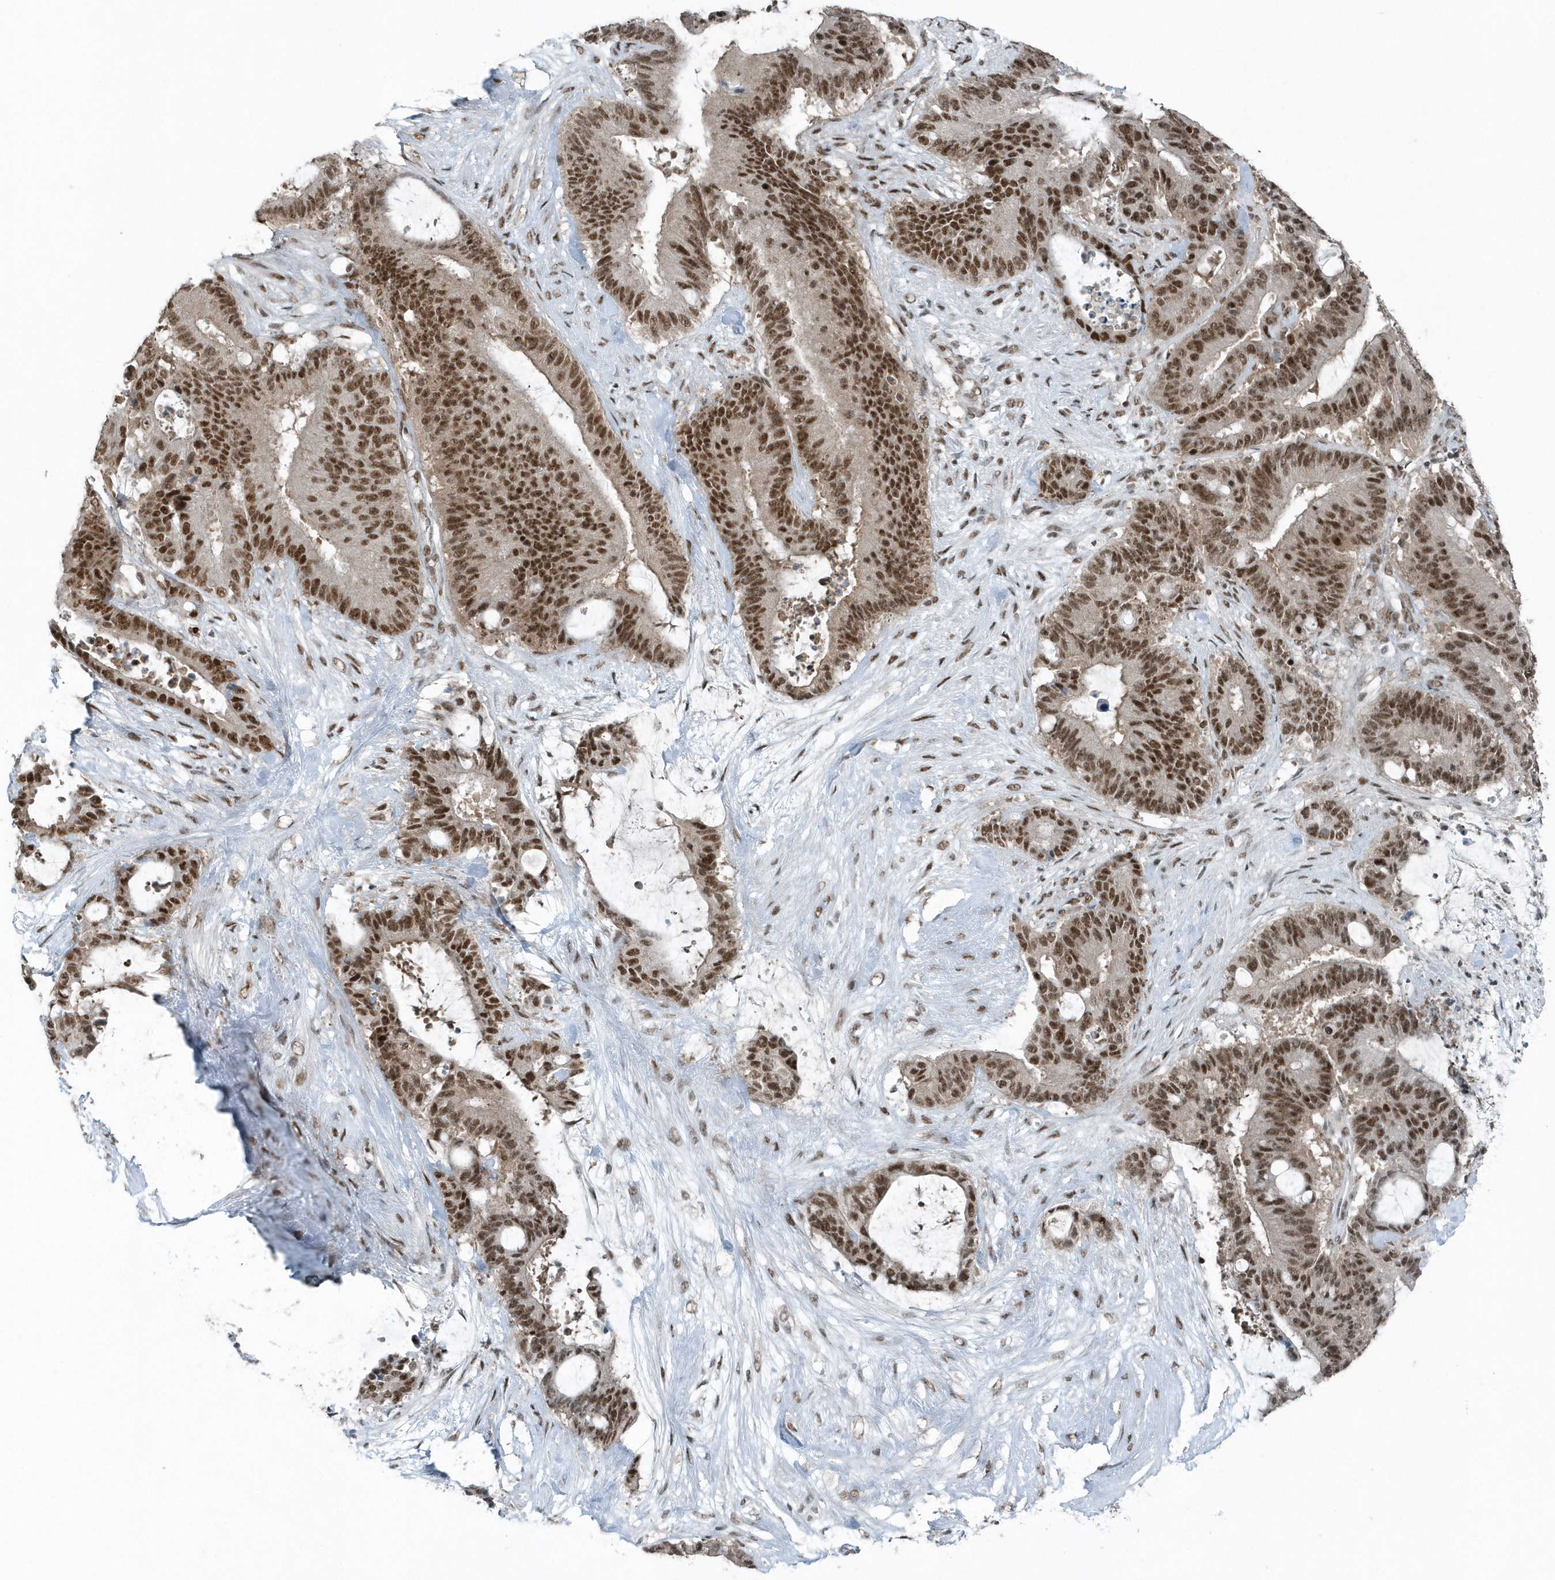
{"staining": {"intensity": "moderate", "quantity": ">75%", "location": "nuclear"}, "tissue": "liver cancer", "cell_type": "Tumor cells", "image_type": "cancer", "snomed": [{"axis": "morphology", "description": "Normal tissue, NOS"}, {"axis": "morphology", "description": "Cholangiocarcinoma"}, {"axis": "topography", "description": "Liver"}, {"axis": "topography", "description": "Peripheral nerve tissue"}], "caption": "About >75% of tumor cells in liver cholangiocarcinoma reveal moderate nuclear protein positivity as visualized by brown immunohistochemical staining.", "gene": "YTHDC1", "patient": {"sex": "female", "age": 73}}